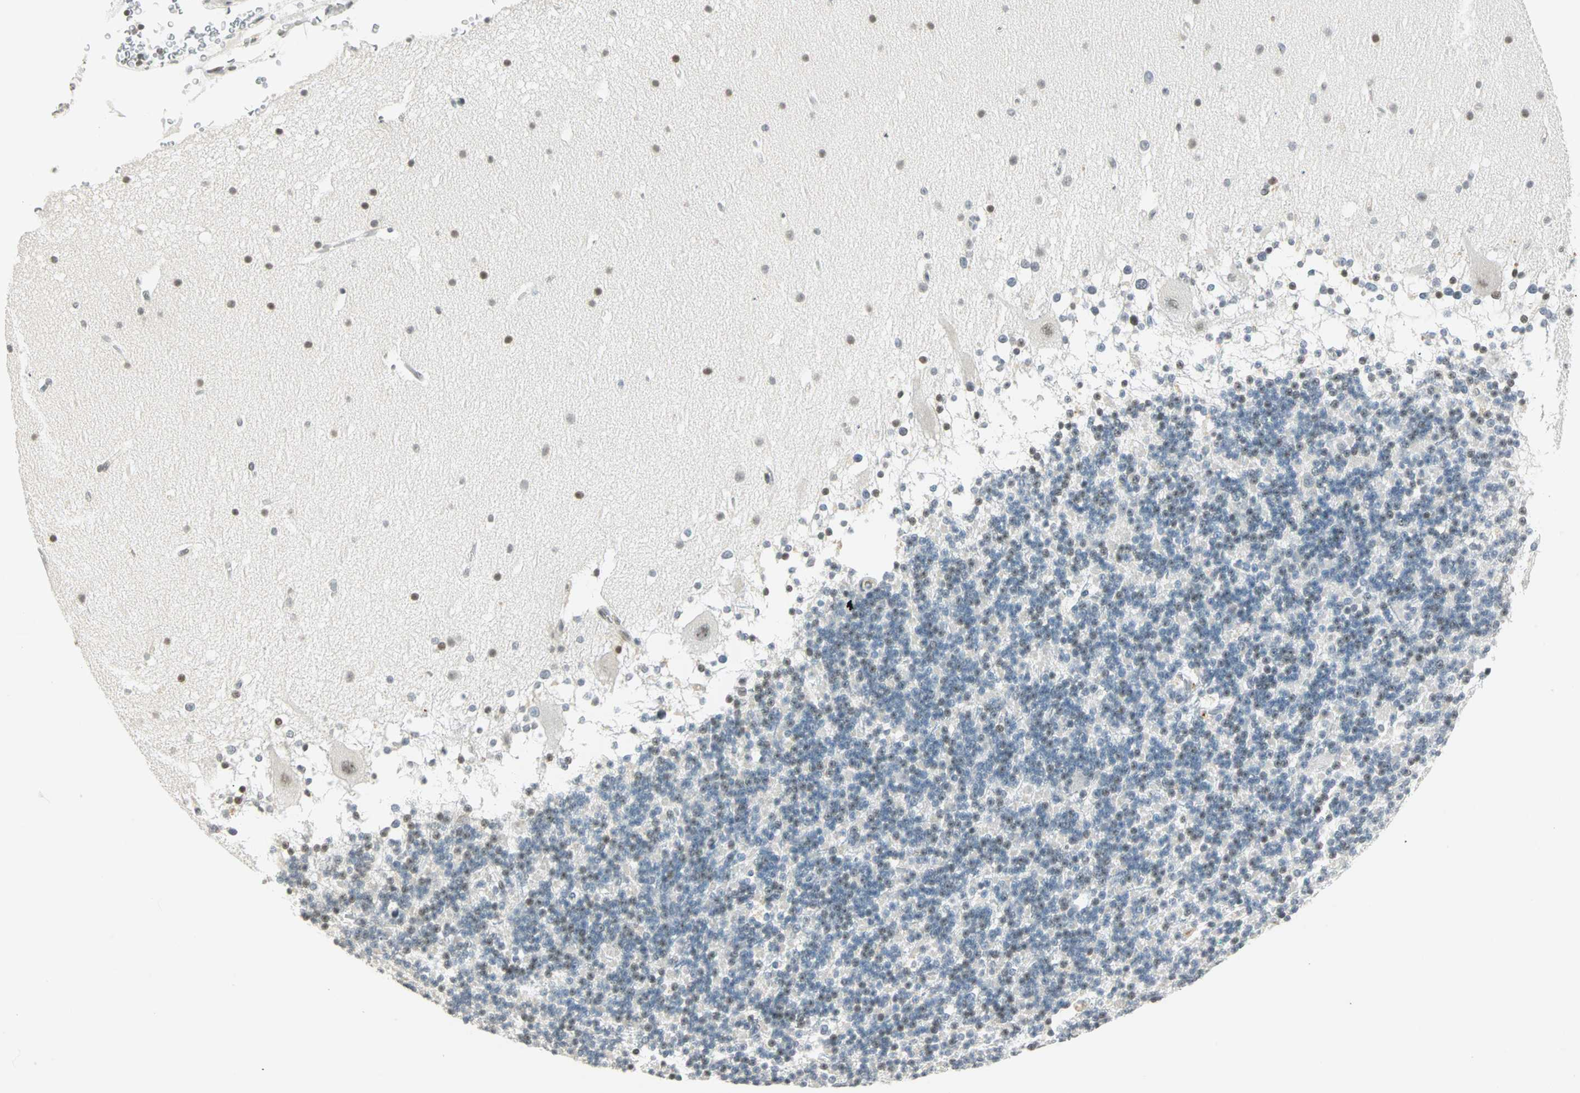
{"staining": {"intensity": "weak", "quantity": "<25%", "location": "nuclear"}, "tissue": "cerebellum", "cell_type": "Cells in granular layer", "image_type": "normal", "snomed": [{"axis": "morphology", "description": "Normal tissue, NOS"}, {"axis": "topography", "description": "Cerebellum"}], "caption": "Image shows no protein positivity in cells in granular layer of unremarkable cerebellum.", "gene": "SMAD3", "patient": {"sex": "female", "age": 19}}